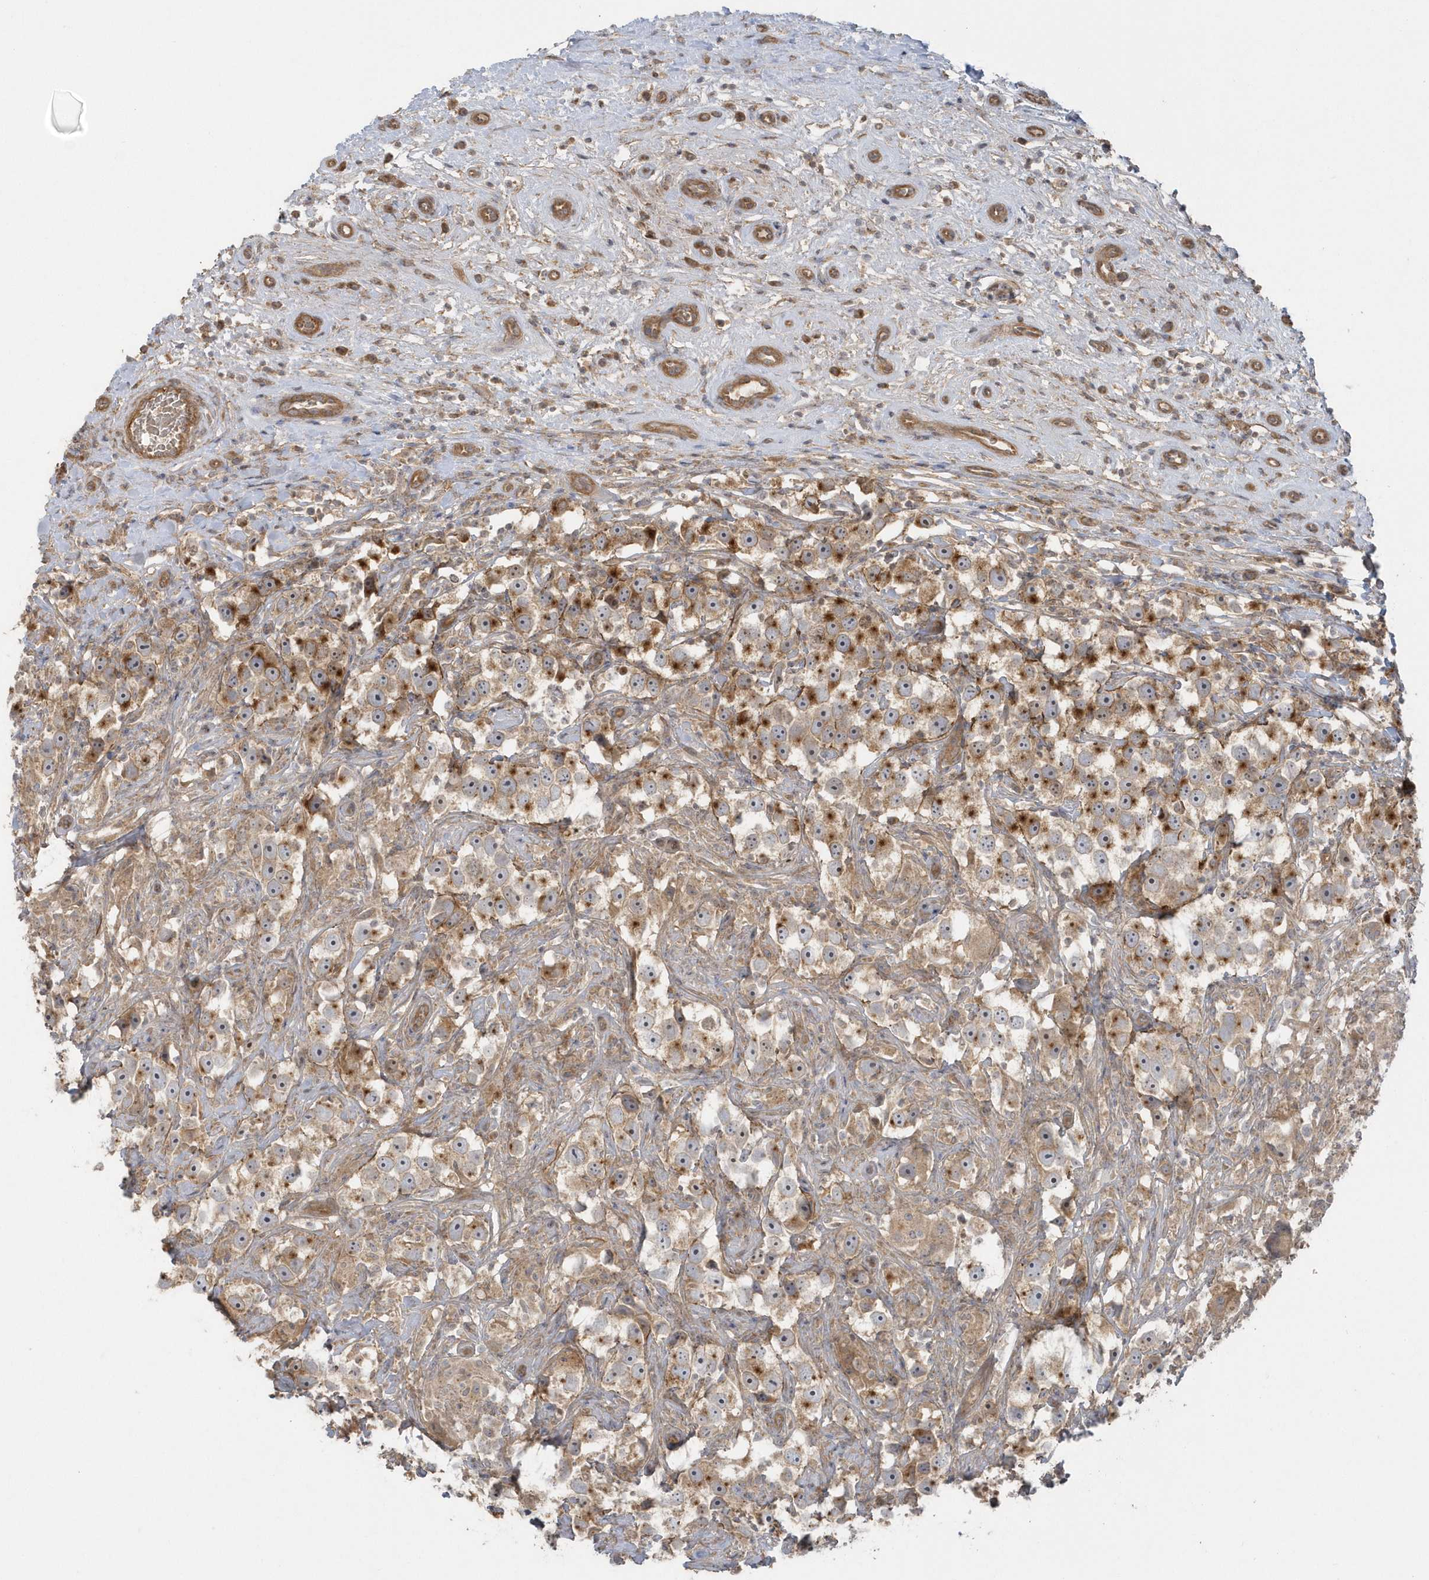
{"staining": {"intensity": "moderate", "quantity": ">75%", "location": "cytoplasmic/membranous"}, "tissue": "testis cancer", "cell_type": "Tumor cells", "image_type": "cancer", "snomed": [{"axis": "morphology", "description": "Seminoma, NOS"}, {"axis": "topography", "description": "Testis"}], "caption": "Protein expression analysis of testis cancer demonstrates moderate cytoplasmic/membranous staining in approximately >75% of tumor cells.", "gene": "ACTR1A", "patient": {"sex": "male", "age": 49}}